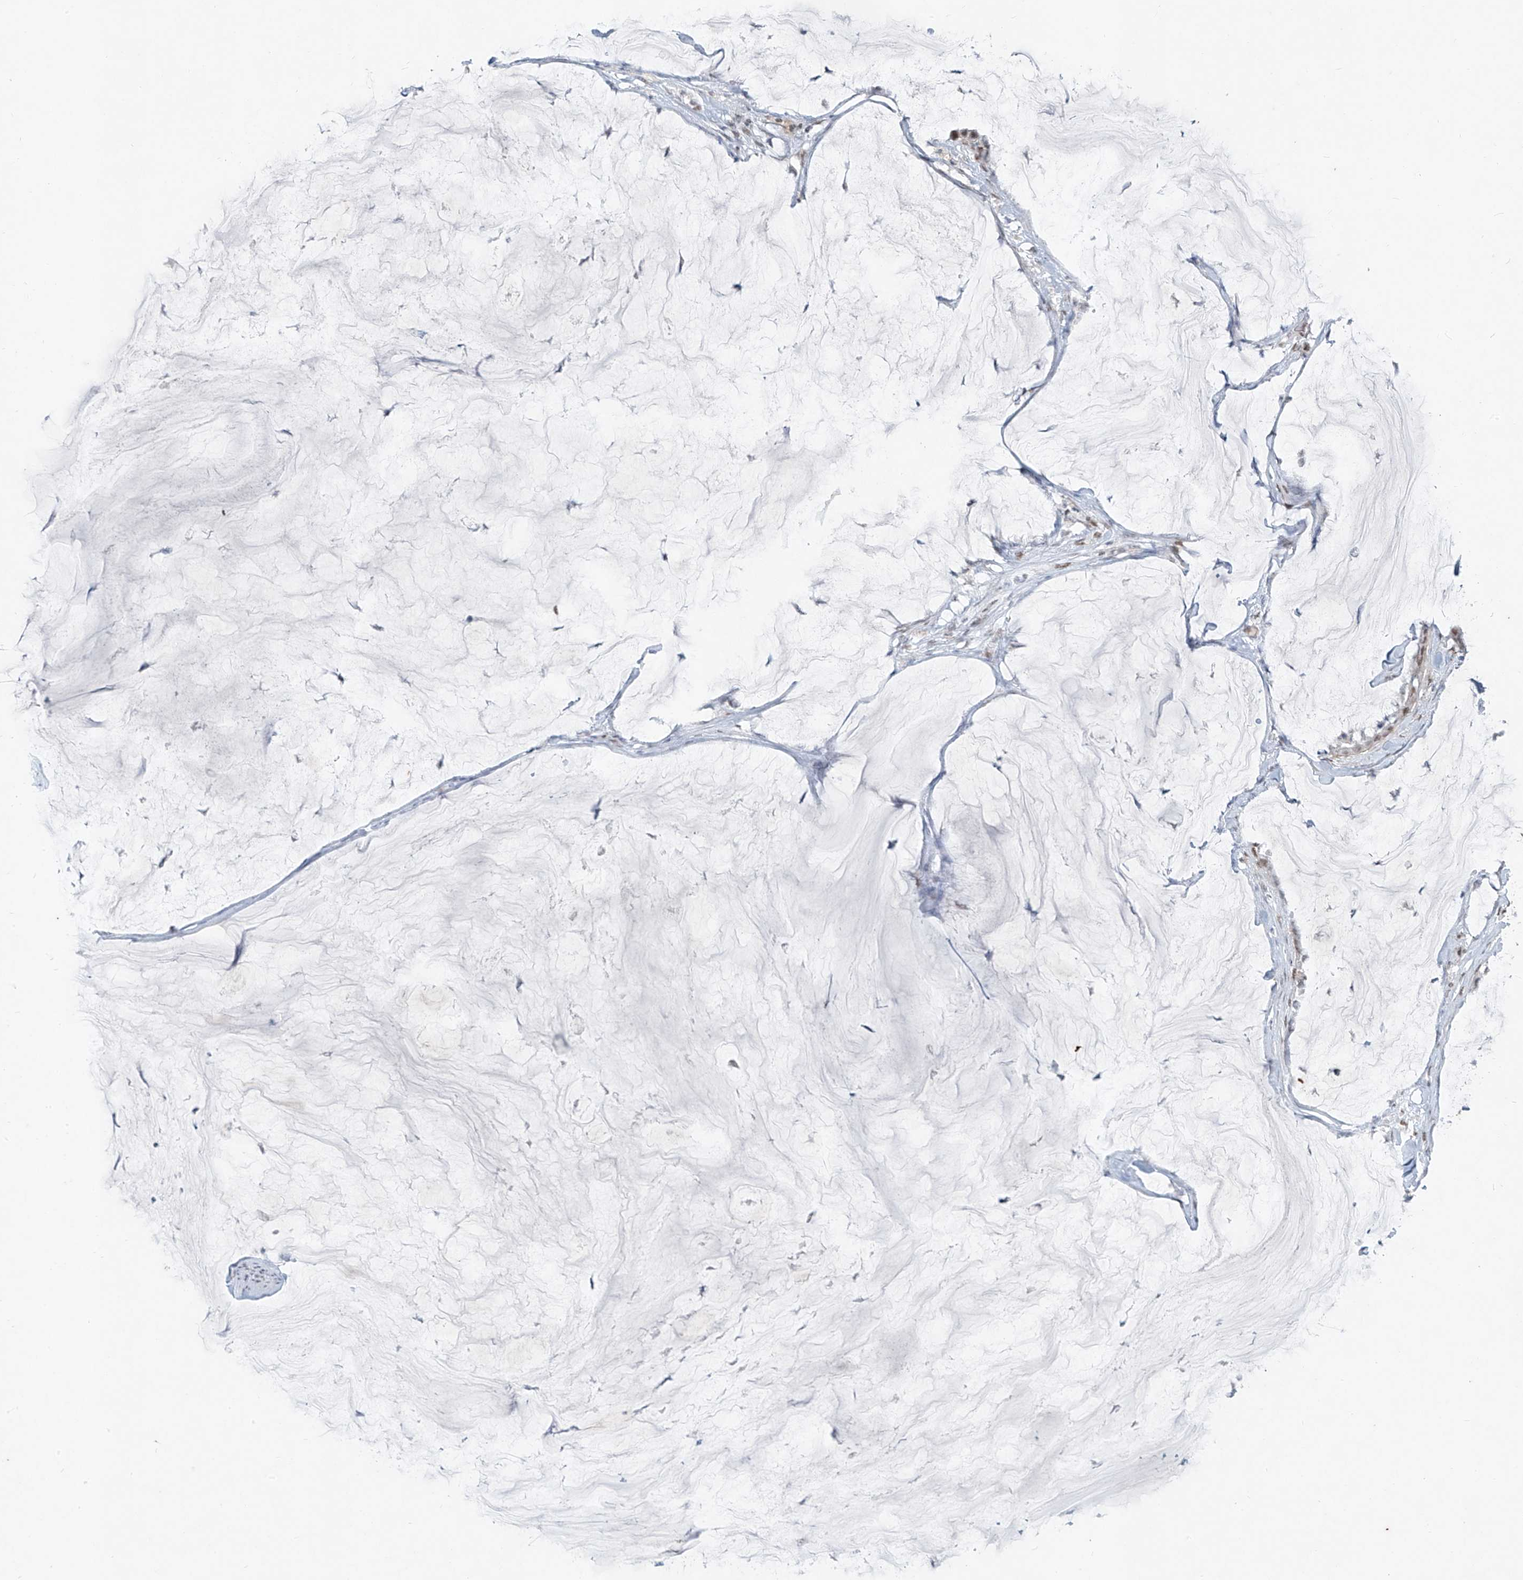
{"staining": {"intensity": "weak", "quantity": "<25%", "location": "nuclear"}, "tissue": "pancreatic cancer", "cell_type": "Tumor cells", "image_type": "cancer", "snomed": [{"axis": "morphology", "description": "Adenocarcinoma, NOS"}, {"axis": "topography", "description": "Pancreas"}], "caption": "Pancreatic cancer (adenocarcinoma) stained for a protein using immunohistochemistry shows no staining tumor cells.", "gene": "TFEC", "patient": {"sex": "male", "age": 41}}